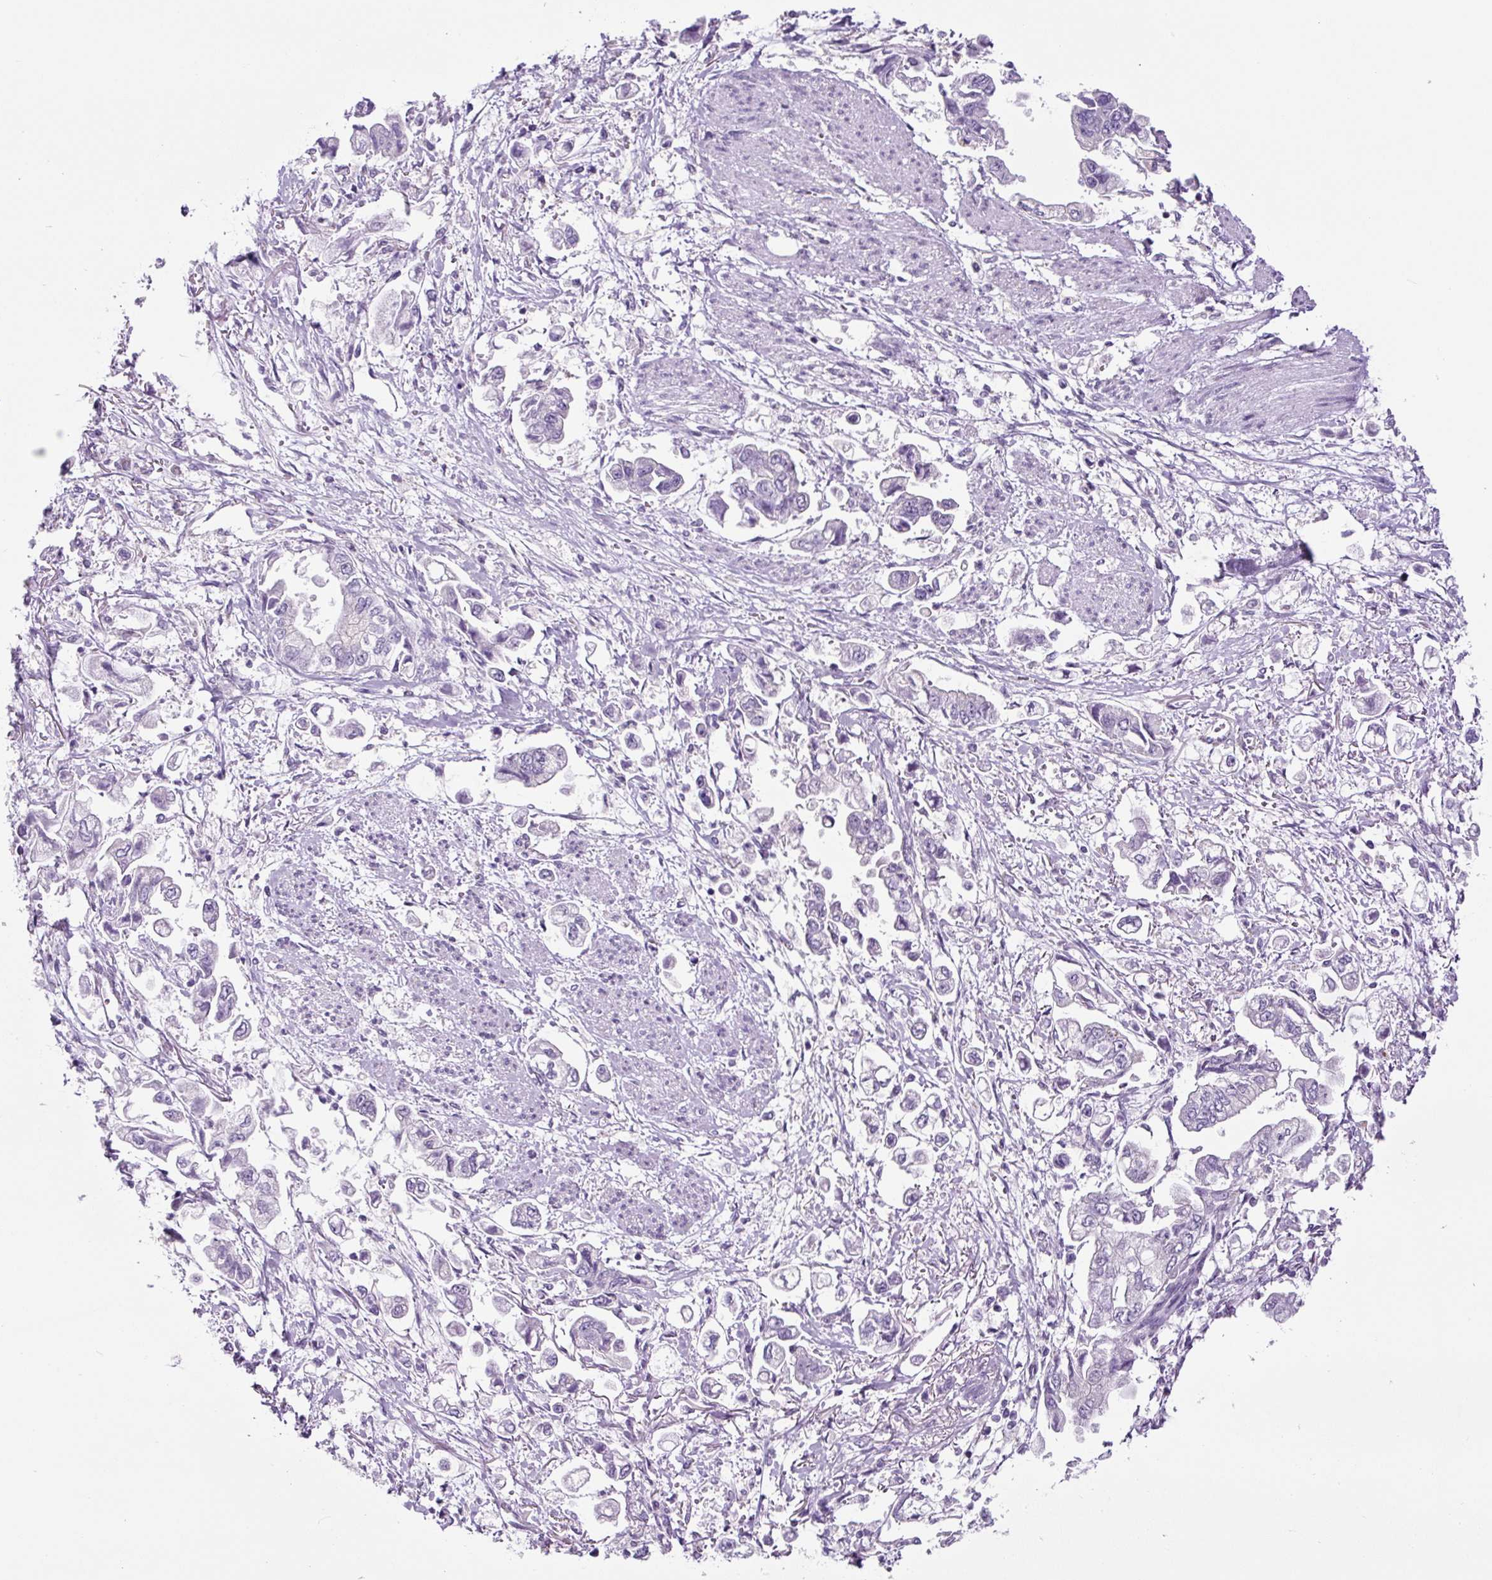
{"staining": {"intensity": "negative", "quantity": "none", "location": "none"}, "tissue": "stomach cancer", "cell_type": "Tumor cells", "image_type": "cancer", "snomed": [{"axis": "morphology", "description": "Adenocarcinoma, NOS"}, {"axis": "topography", "description": "Stomach"}], "caption": "Immunohistochemistry photomicrograph of stomach cancer (adenocarcinoma) stained for a protein (brown), which displays no positivity in tumor cells.", "gene": "GORASP1", "patient": {"sex": "male", "age": 62}}